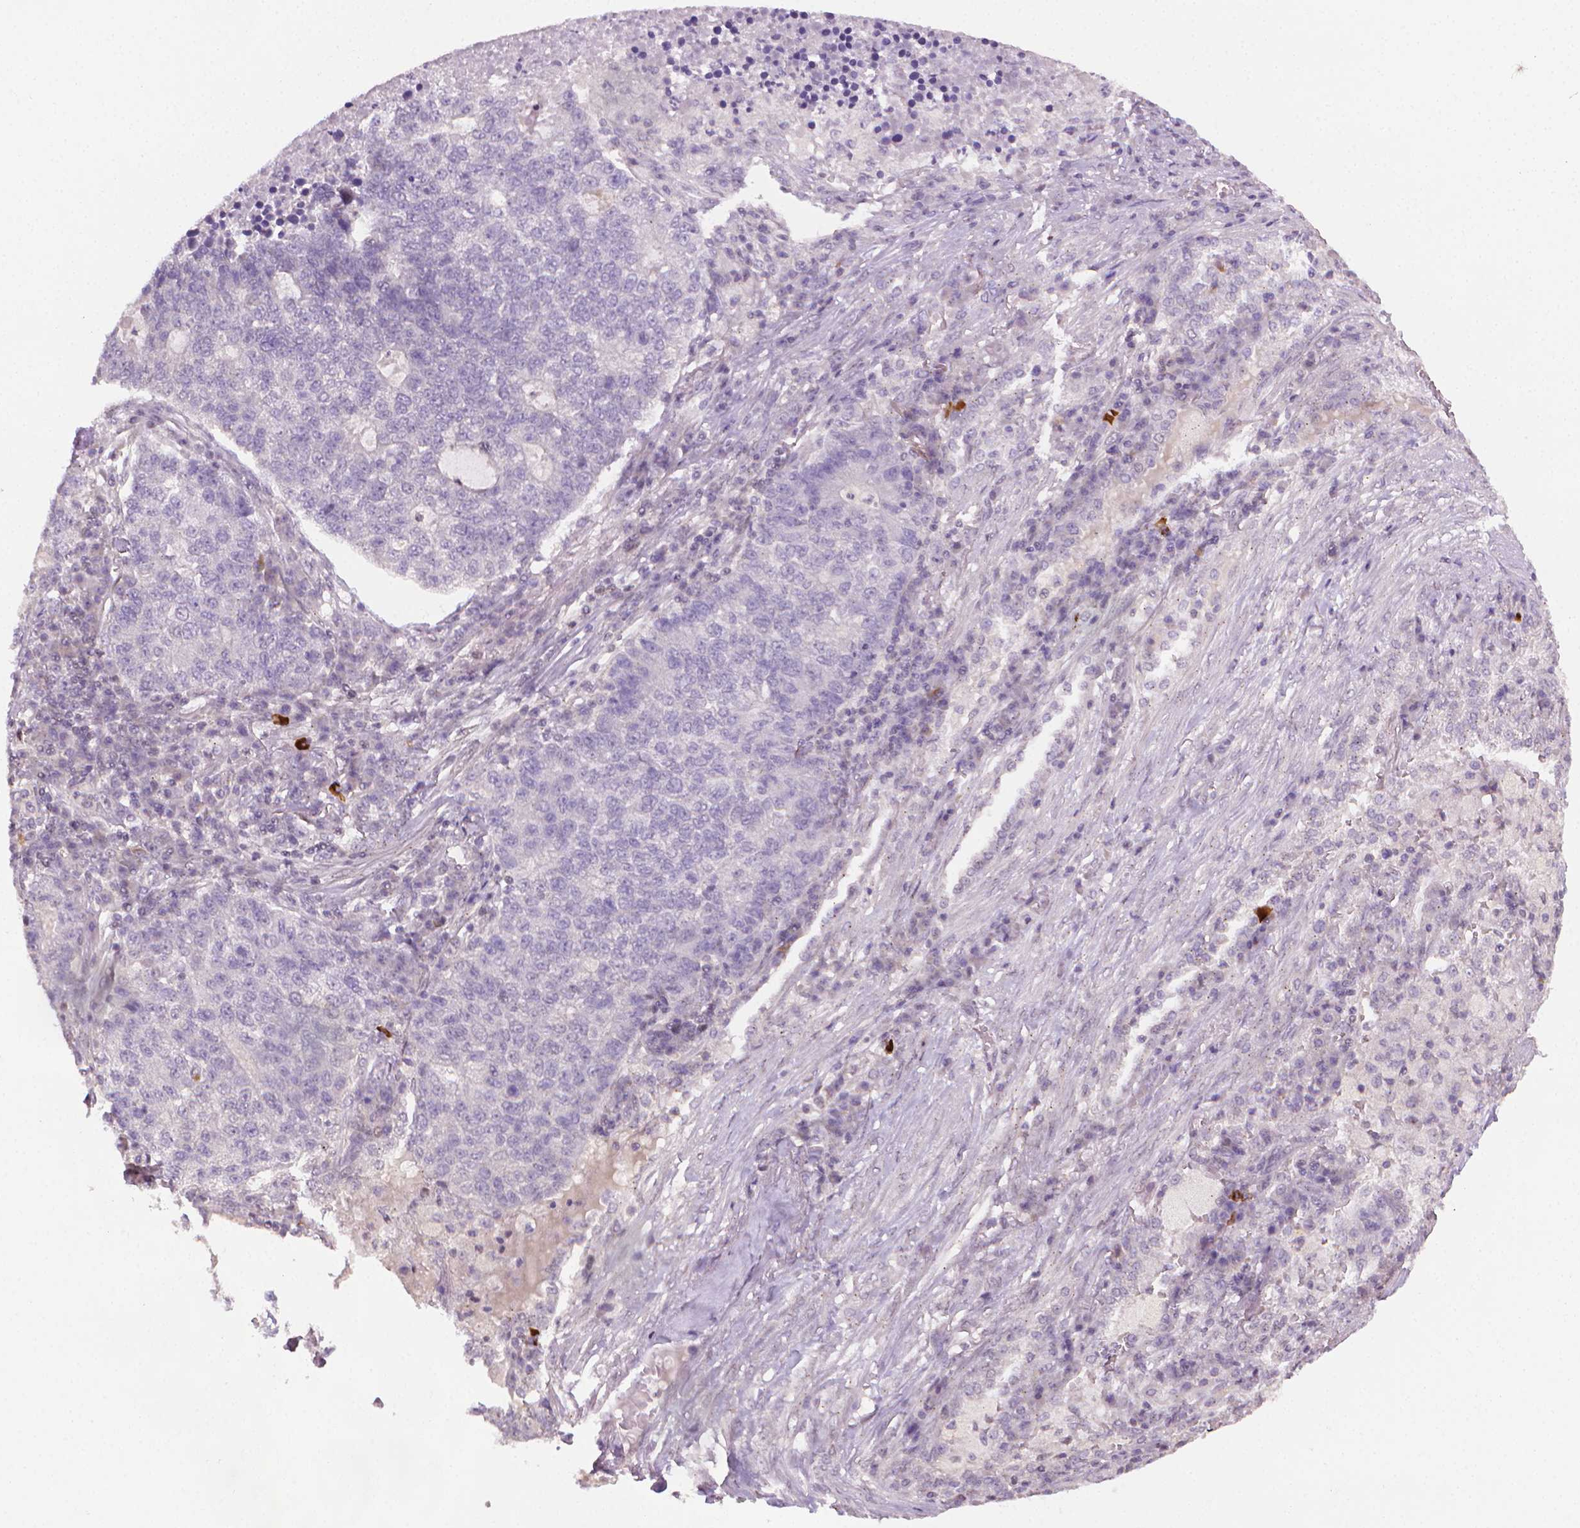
{"staining": {"intensity": "negative", "quantity": "none", "location": "none"}, "tissue": "lung cancer", "cell_type": "Tumor cells", "image_type": "cancer", "snomed": [{"axis": "morphology", "description": "Adenocarcinoma, NOS"}, {"axis": "topography", "description": "Lung"}], "caption": "Image shows no significant protein expression in tumor cells of lung cancer (adenocarcinoma). (Stains: DAB immunohistochemistry with hematoxylin counter stain, Microscopy: brightfield microscopy at high magnification).", "gene": "NCAN", "patient": {"sex": "male", "age": 57}}